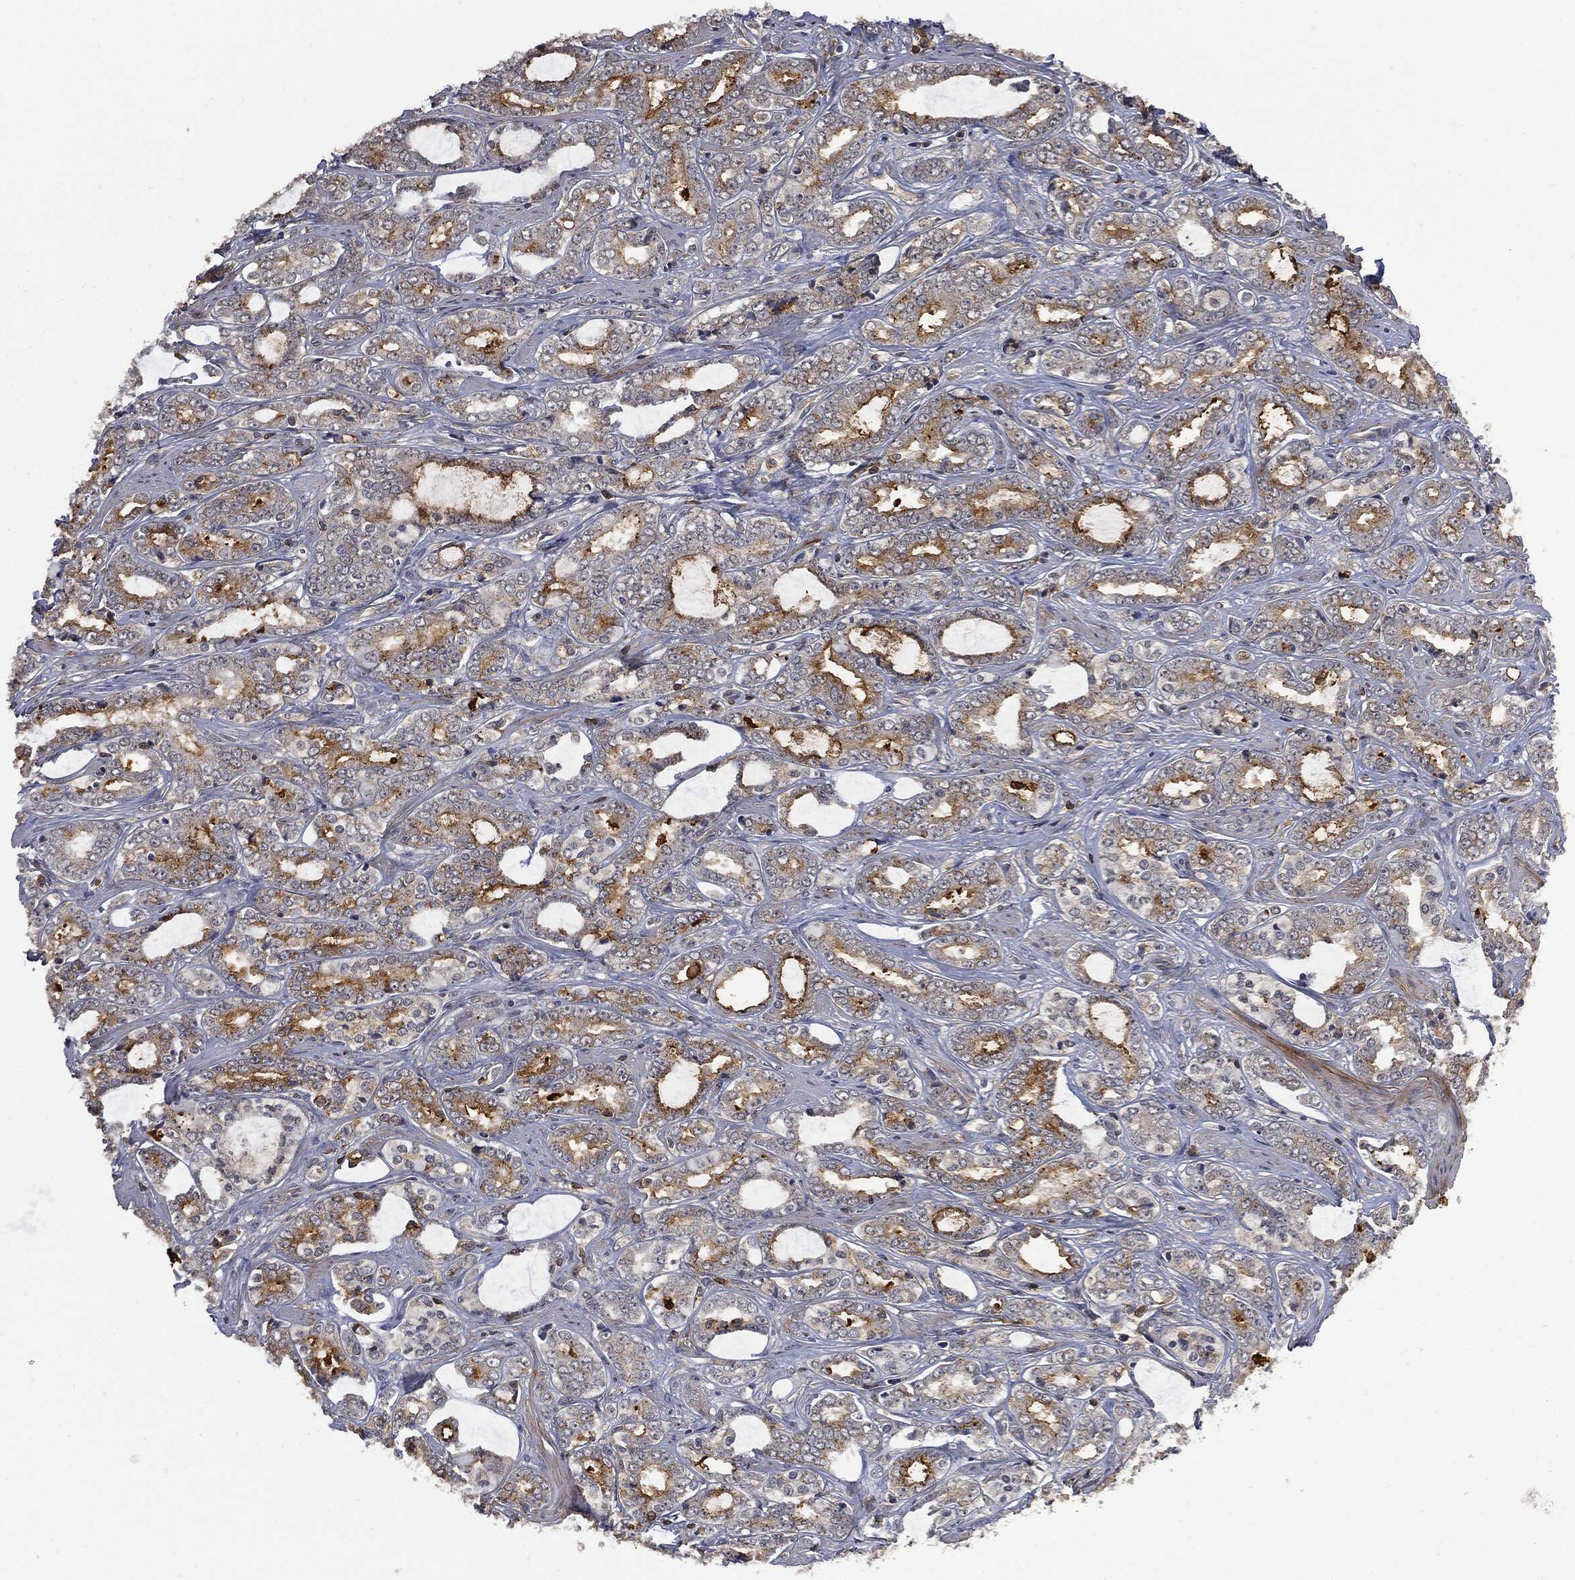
{"staining": {"intensity": "moderate", "quantity": "25%-75%", "location": "cytoplasmic/membranous"}, "tissue": "prostate cancer", "cell_type": "Tumor cells", "image_type": "cancer", "snomed": [{"axis": "morphology", "description": "Adenocarcinoma, Medium grade"}, {"axis": "topography", "description": "Prostate"}], "caption": "The photomicrograph demonstrates immunohistochemical staining of prostate cancer (adenocarcinoma (medium-grade)). There is moderate cytoplasmic/membranous staining is appreciated in approximately 25%-75% of tumor cells.", "gene": "PSMB10", "patient": {"sex": "male", "age": 71}}